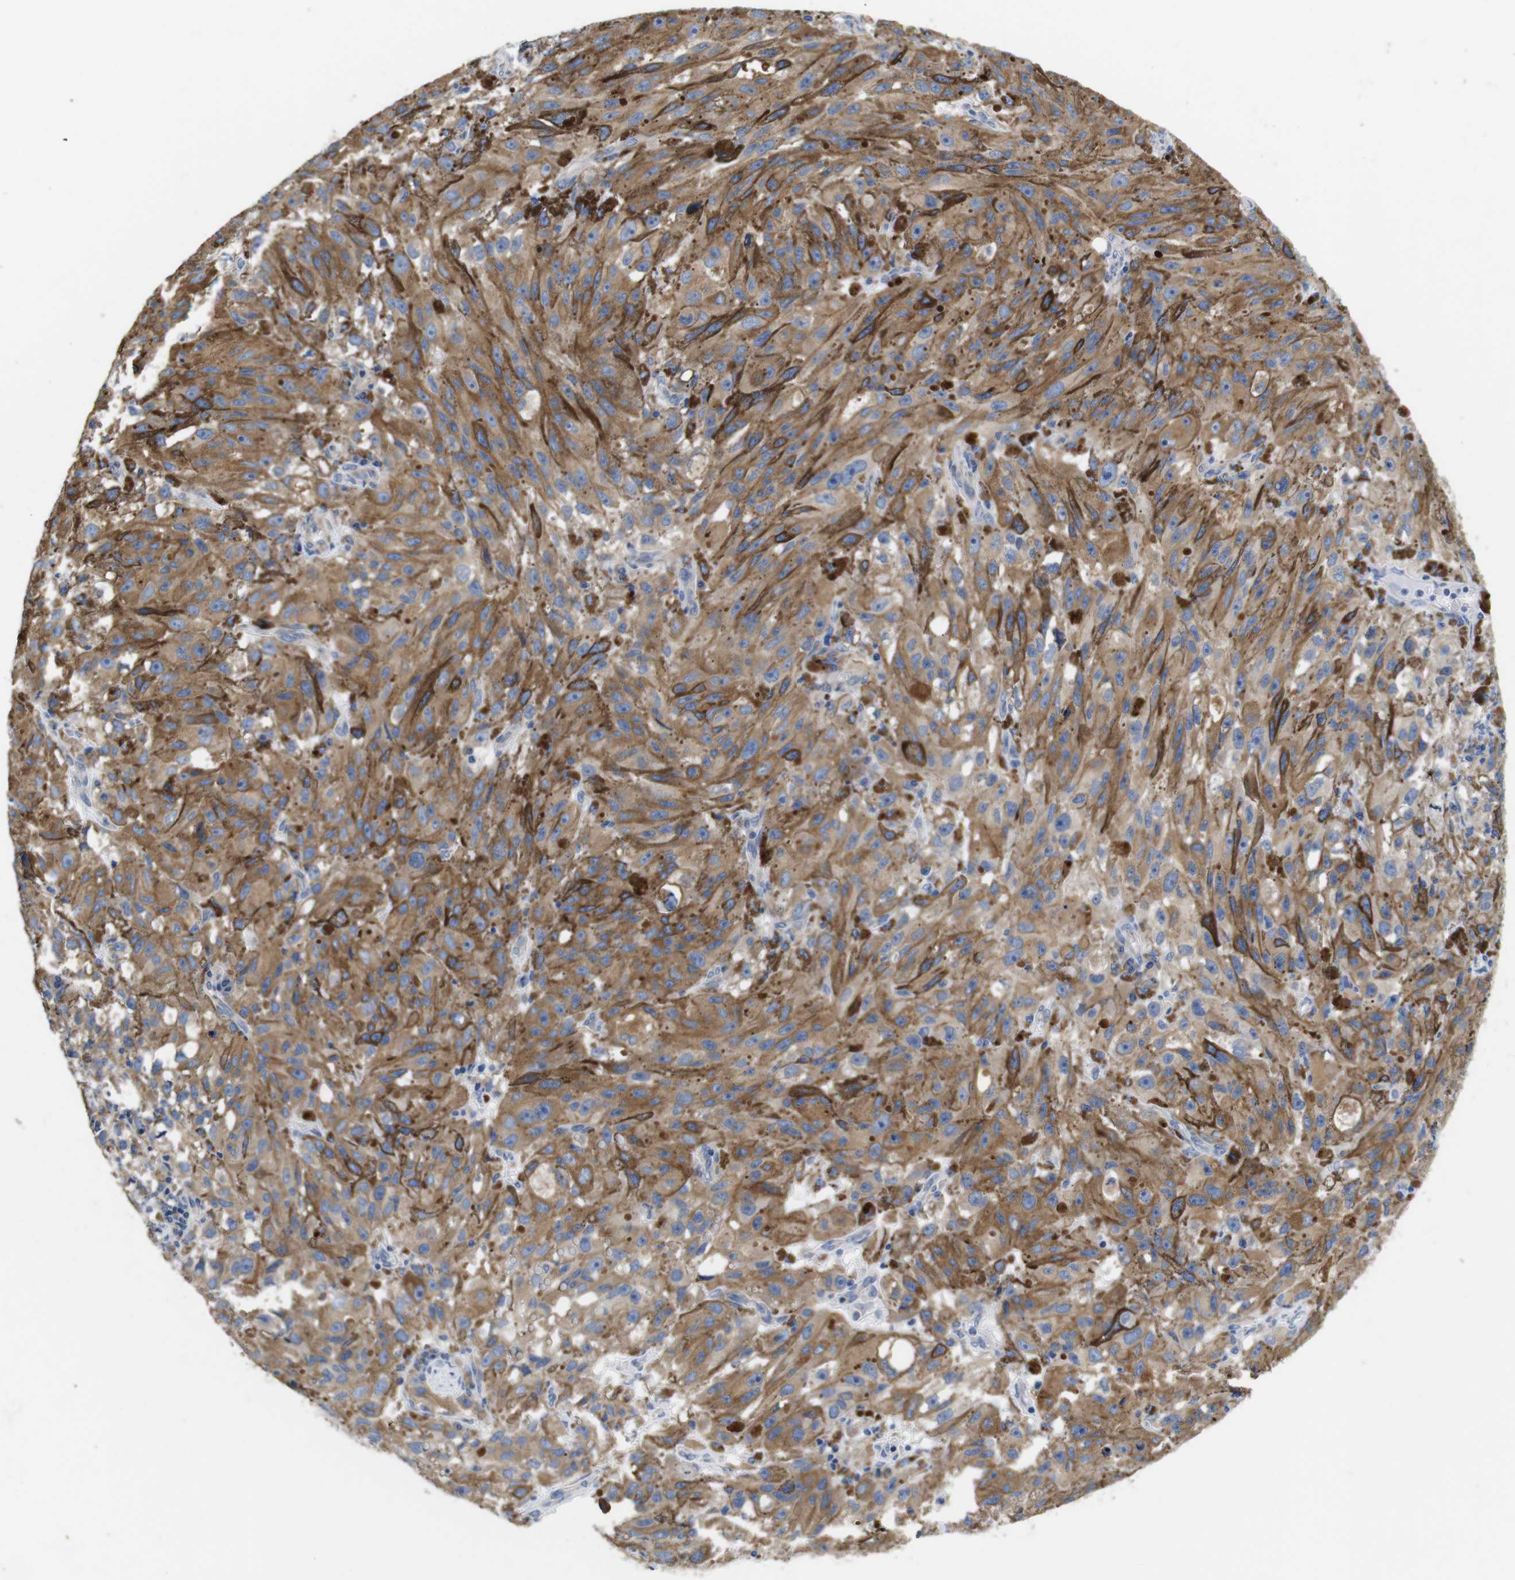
{"staining": {"intensity": "moderate", "quantity": ">75%", "location": "cytoplasmic/membranous"}, "tissue": "melanoma", "cell_type": "Tumor cells", "image_type": "cancer", "snomed": [{"axis": "morphology", "description": "Malignant melanoma, NOS"}, {"axis": "topography", "description": "Skin"}], "caption": "Immunohistochemical staining of human melanoma displays medium levels of moderate cytoplasmic/membranous protein staining in approximately >75% of tumor cells. The staining was performed using DAB, with brown indicating positive protein expression. Nuclei are stained blue with hematoxylin.", "gene": "MARCHF7", "patient": {"sex": "female", "age": 104}}